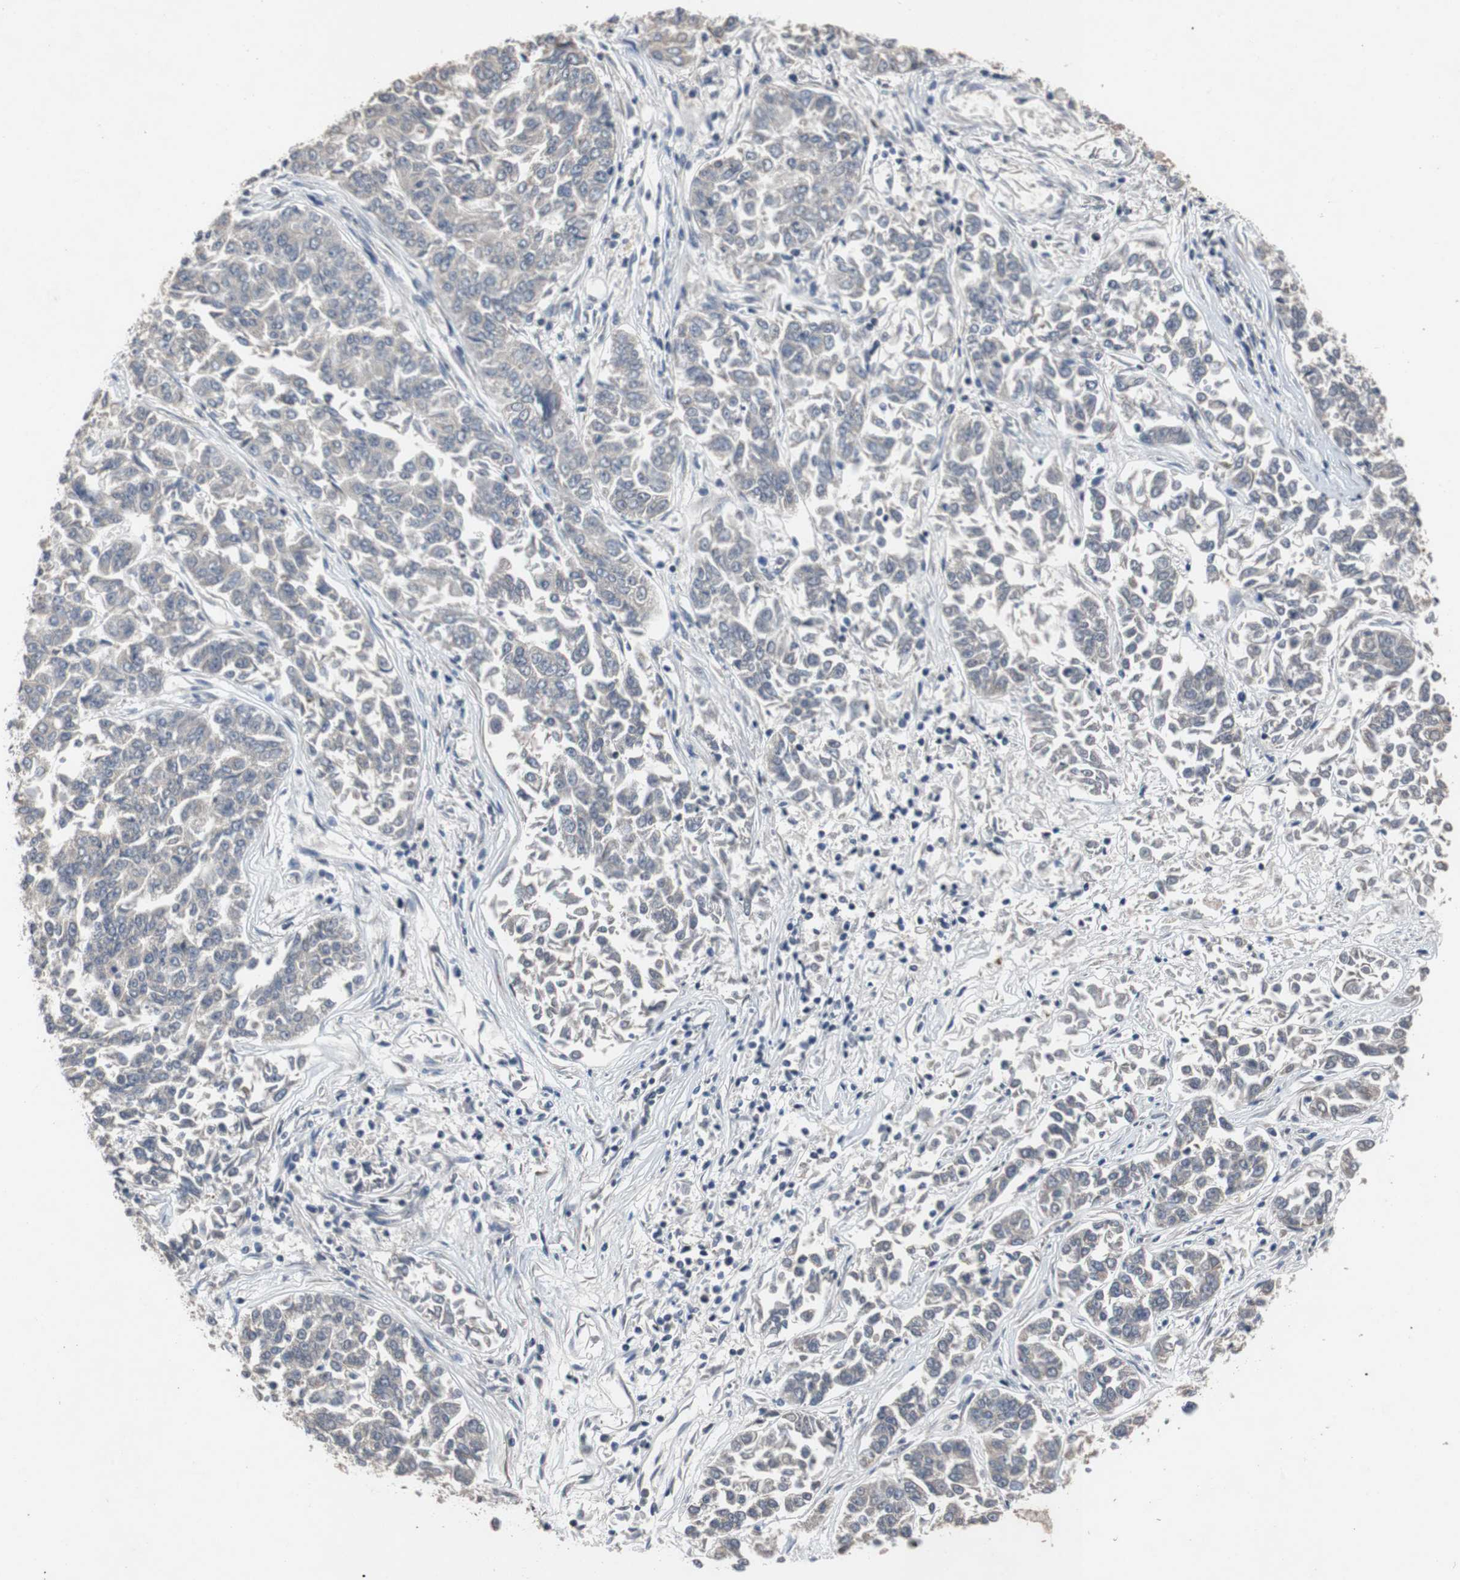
{"staining": {"intensity": "negative", "quantity": "none", "location": "none"}, "tissue": "lung cancer", "cell_type": "Tumor cells", "image_type": "cancer", "snomed": [{"axis": "morphology", "description": "Adenocarcinoma, NOS"}, {"axis": "topography", "description": "Lung"}], "caption": "Immunohistochemical staining of adenocarcinoma (lung) reveals no significant staining in tumor cells.", "gene": "TP63", "patient": {"sex": "male", "age": 84}}